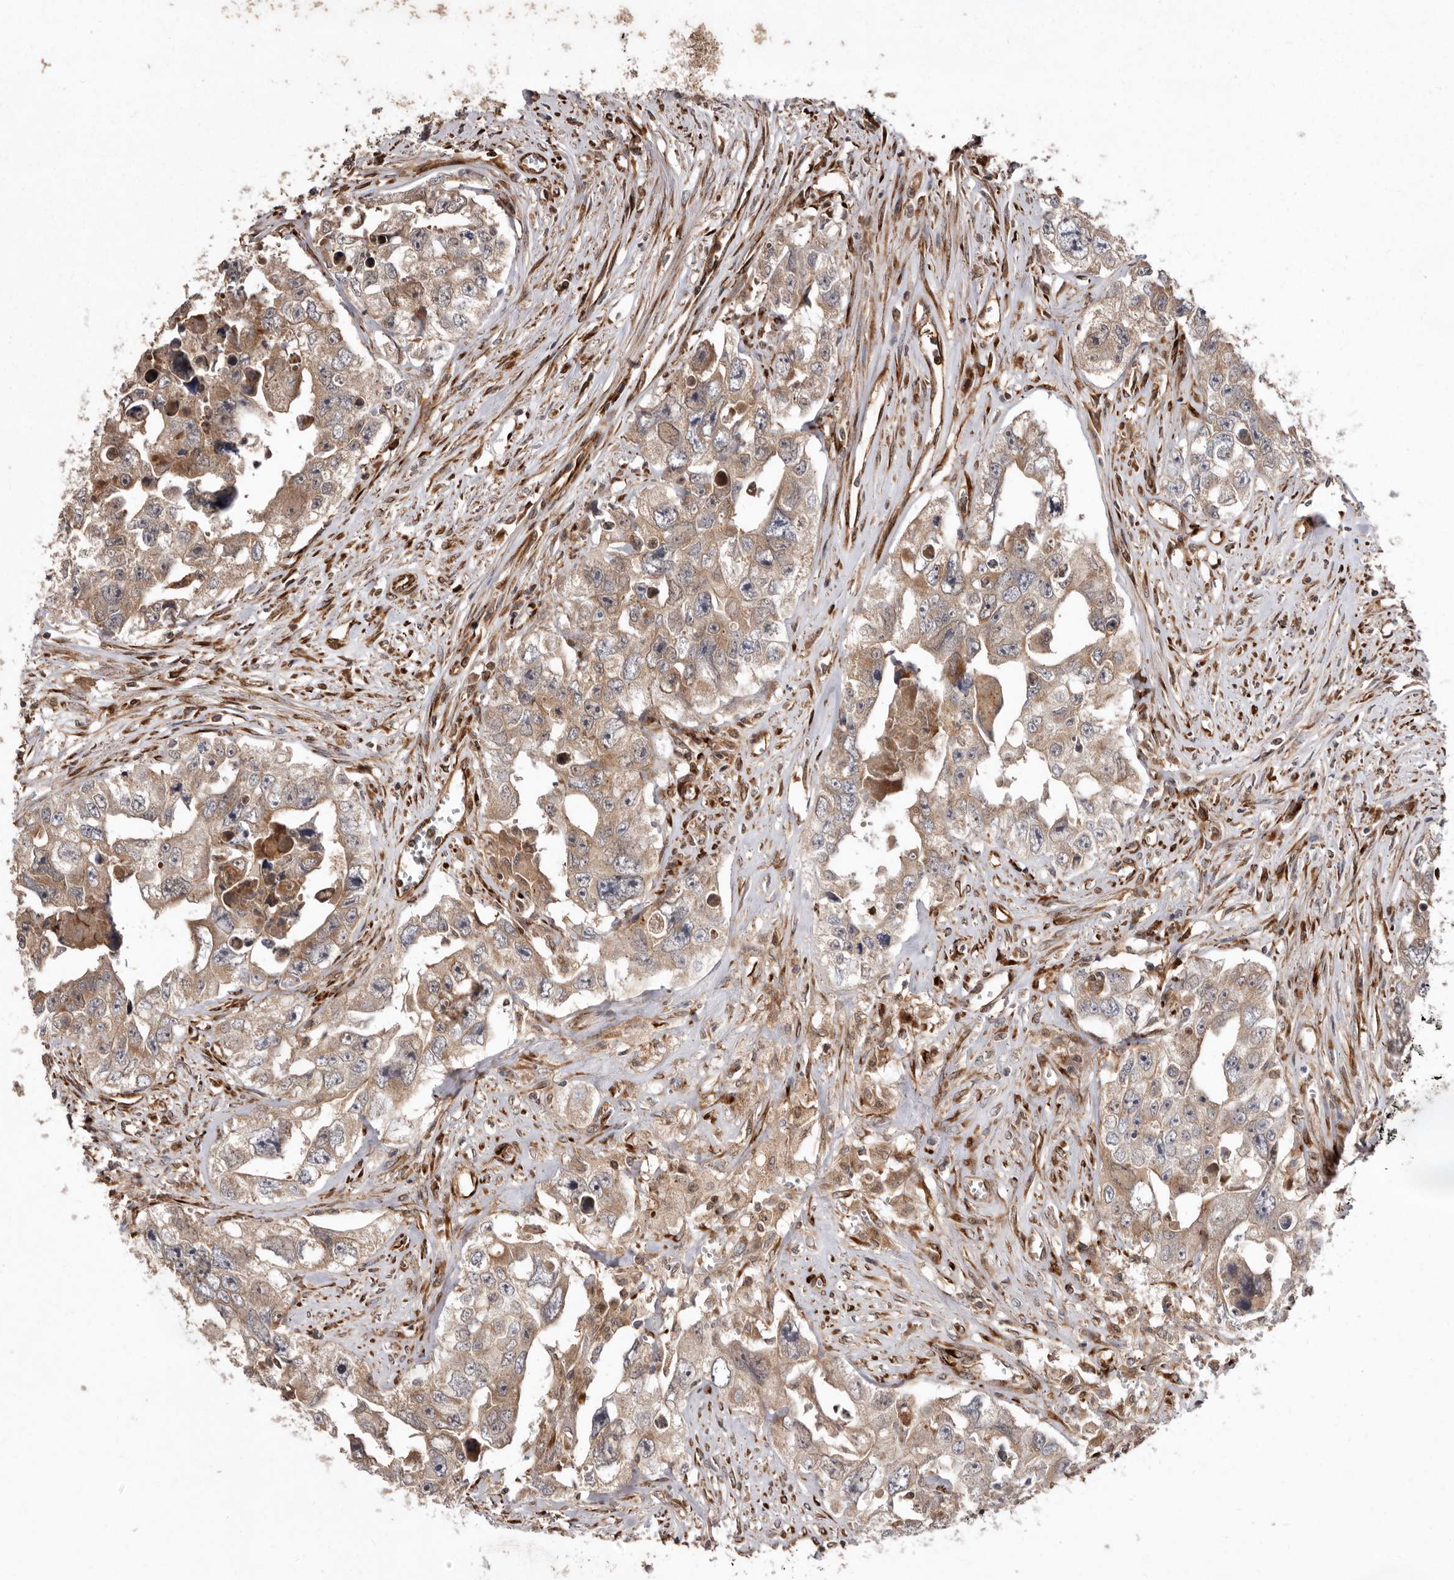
{"staining": {"intensity": "weak", "quantity": ">75%", "location": "cytoplasmic/membranous"}, "tissue": "testis cancer", "cell_type": "Tumor cells", "image_type": "cancer", "snomed": [{"axis": "morphology", "description": "Seminoma, NOS"}, {"axis": "morphology", "description": "Carcinoma, Embryonal, NOS"}, {"axis": "topography", "description": "Testis"}], "caption": "There is low levels of weak cytoplasmic/membranous positivity in tumor cells of testis seminoma, as demonstrated by immunohistochemical staining (brown color).", "gene": "FLAD1", "patient": {"sex": "male", "age": 43}}